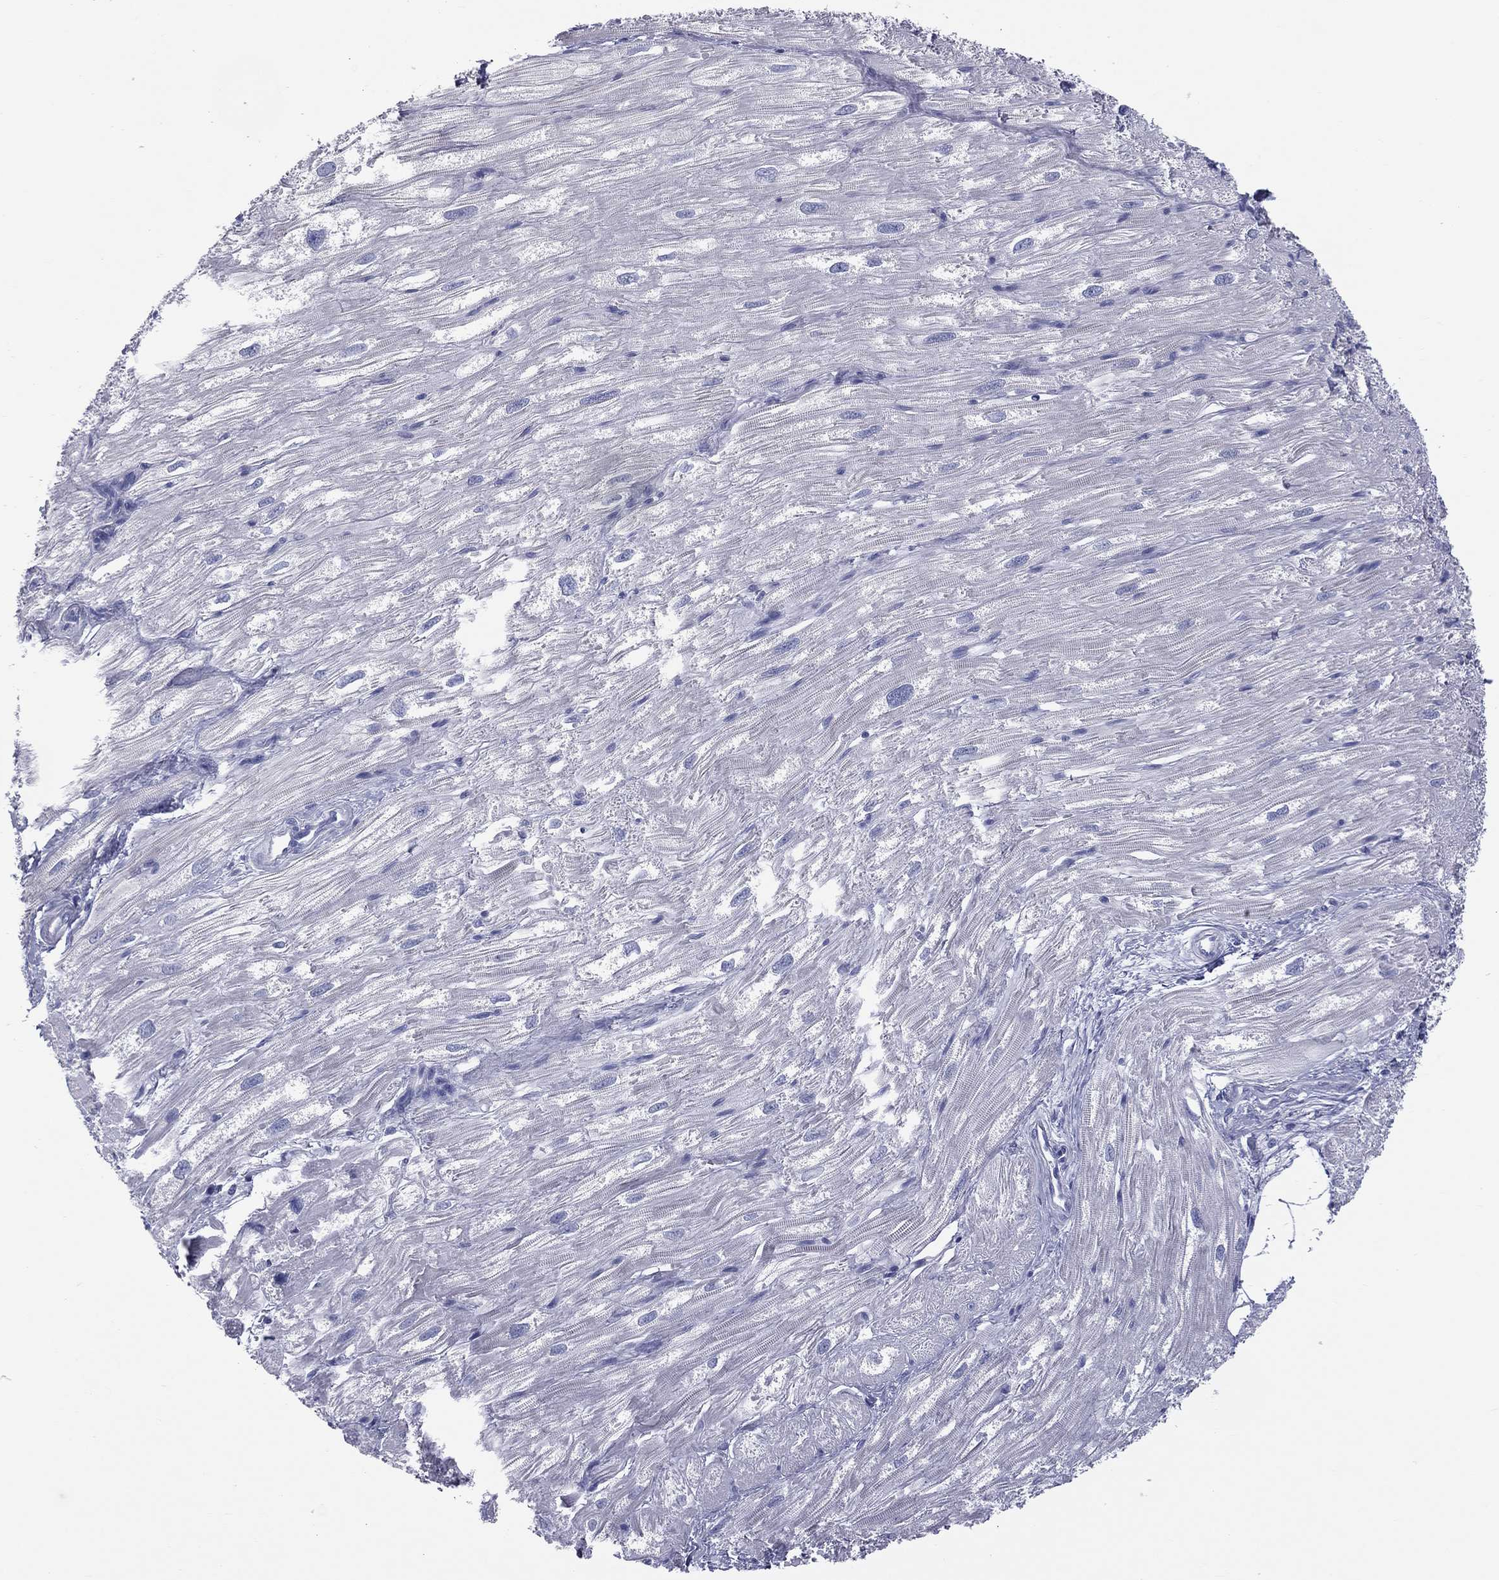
{"staining": {"intensity": "negative", "quantity": "none", "location": "none"}, "tissue": "heart muscle", "cell_type": "Cardiomyocytes", "image_type": "normal", "snomed": [{"axis": "morphology", "description": "Normal tissue, NOS"}, {"axis": "topography", "description": "Heart"}], "caption": "Immunohistochemical staining of unremarkable human heart muscle demonstrates no significant staining in cardiomyocytes.", "gene": "MLN", "patient": {"sex": "male", "age": 62}}